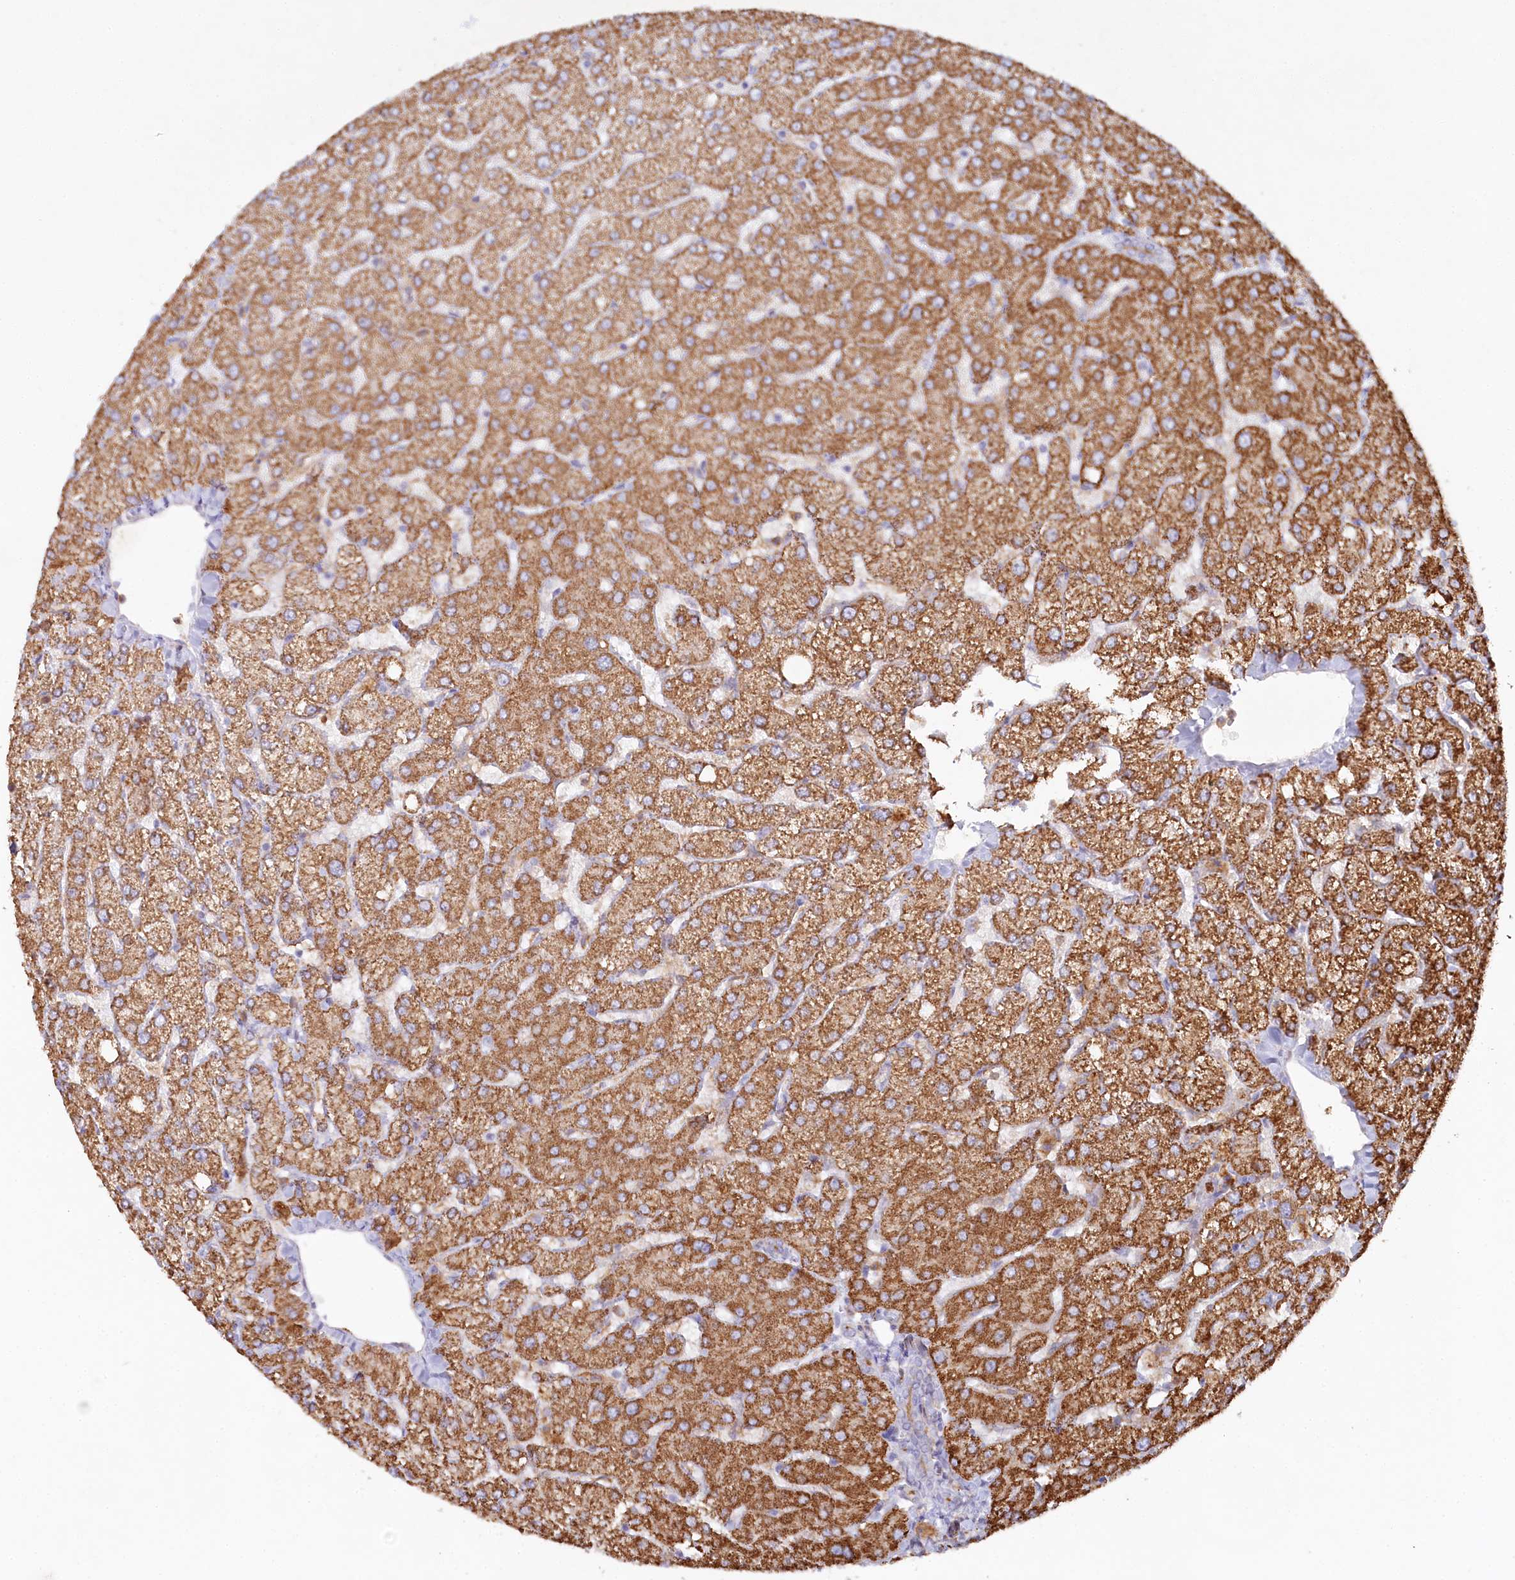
{"staining": {"intensity": "weak", "quantity": "25%-75%", "location": "cytoplasmic/membranous"}, "tissue": "liver", "cell_type": "Cholangiocytes", "image_type": "normal", "snomed": [{"axis": "morphology", "description": "Normal tissue, NOS"}, {"axis": "topography", "description": "Liver"}], "caption": "Cholangiocytes display low levels of weak cytoplasmic/membranous expression in about 25%-75% of cells in benign human liver.", "gene": "ALDH3B1", "patient": {"sex": "female", "age": 54}}